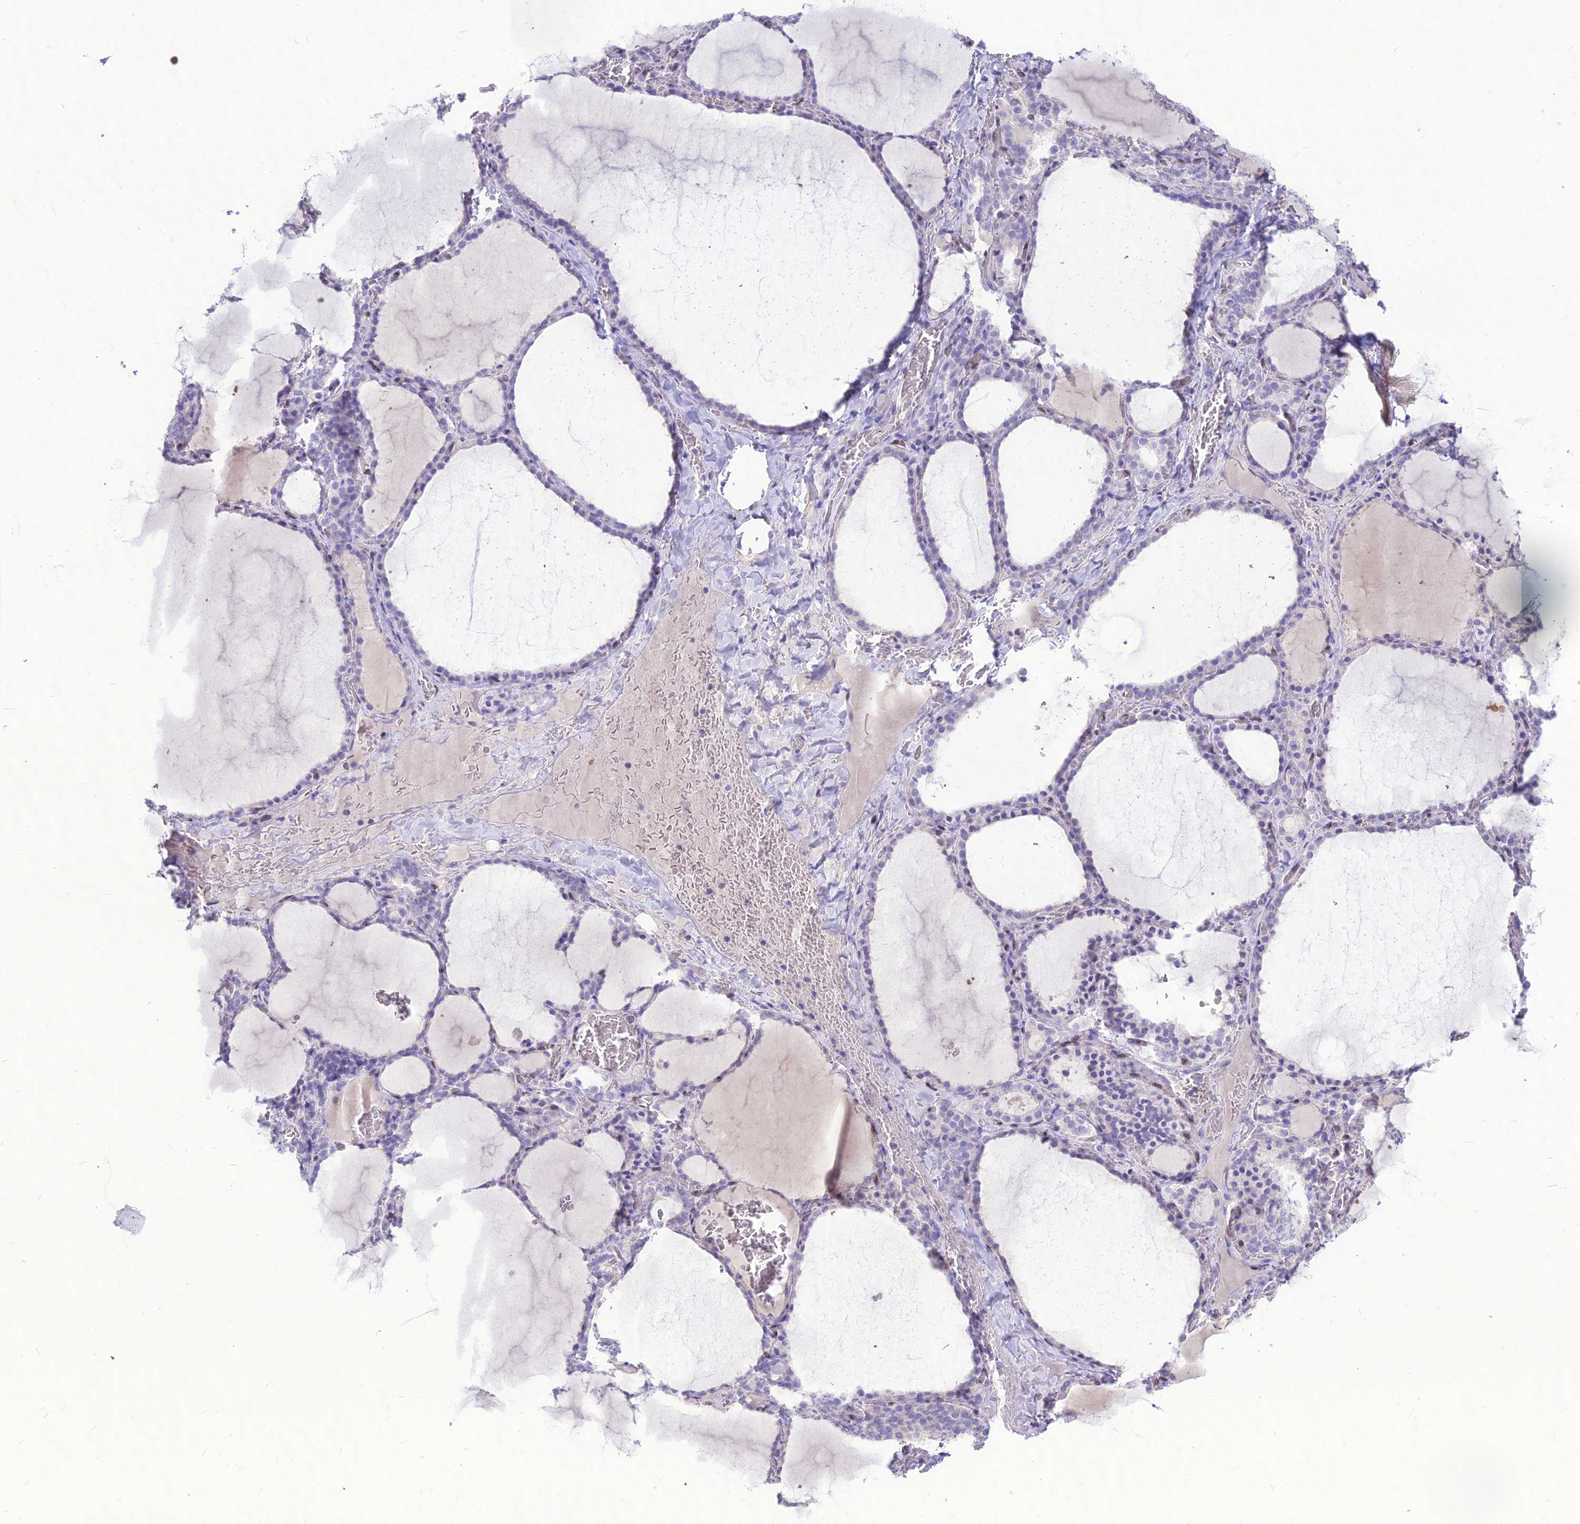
{"staining": {"intensity": "negative", "quantity": "none", "location": "none"}, "tissue": "thyroid gland", "cell_type": "Glandular cells", "image_type": "normal", "snomed": [{"axis": "morphology", "description": "Normal tissue, NOS"}, {"axis": "topography", "description": "Thyroid gland"}], "caption": "Immunohistochemistry image of benign thyroid gland: thyroid gland stained with DAB (3,3'-diaminobenzidine) exhibits no significant protein positivity in glandular cells.", "gene": "NOVA2", "patient": {"sex": "female", "age": 39}}